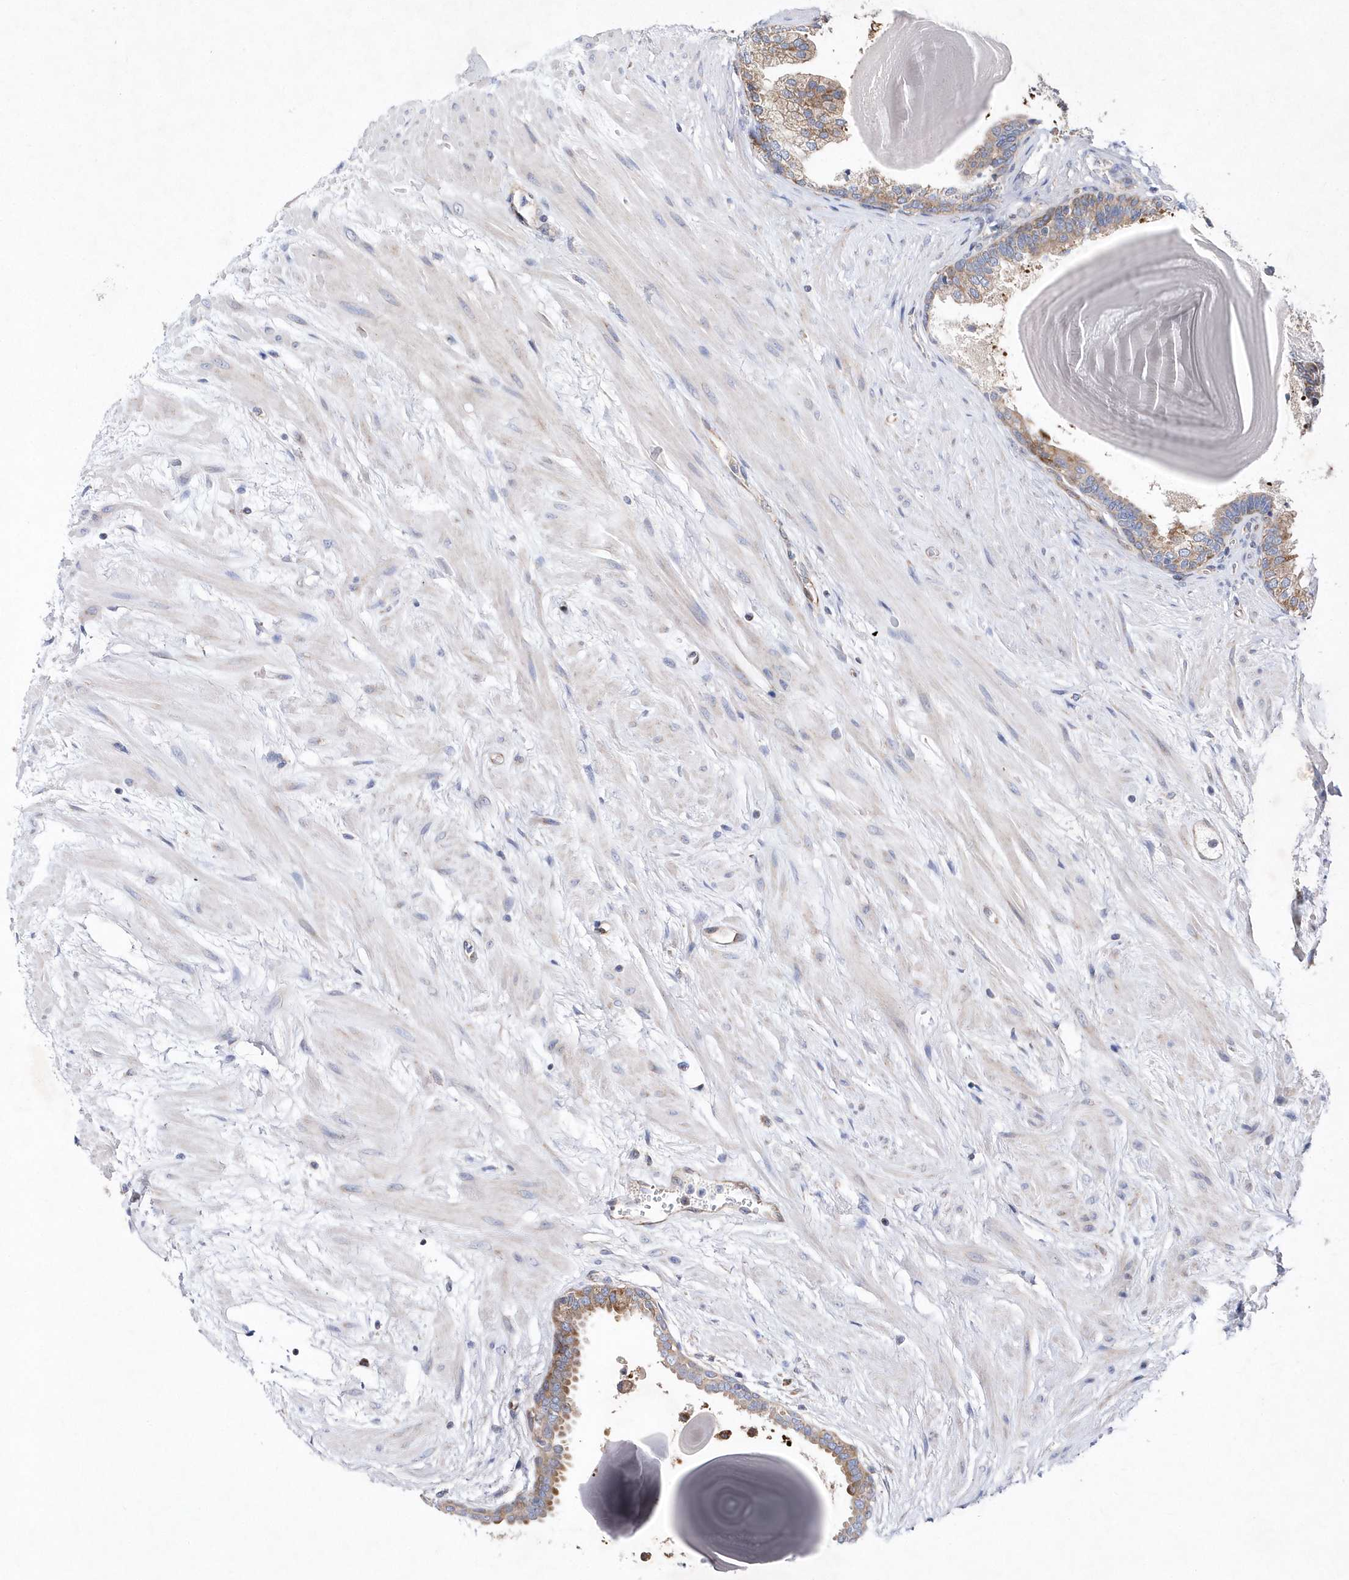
{"staining": {"intensity": "moderate", "quantity": ">75%", "location": "cytoplasmic/membranous"}, "tissue": "prostate", "cell_type": "Glandular cells", "image_type": "normal", "snomed": [{"axis": "morphology", "description": "Normal tissue, NOS"}, {"axis": "topography", "description": "Prostate"}], "caption": "Prostate stained with DAB immunohistochemistry (IHC) demonstrates medium levels of moderate cytoplasmic/membranous staining in approximately >75% of glandular cells. (brown staining indicates protein expression, while blue staining denotes nuclei).", "gene": "JKAMP", "patient": {"sex": "male", "age": 48}}